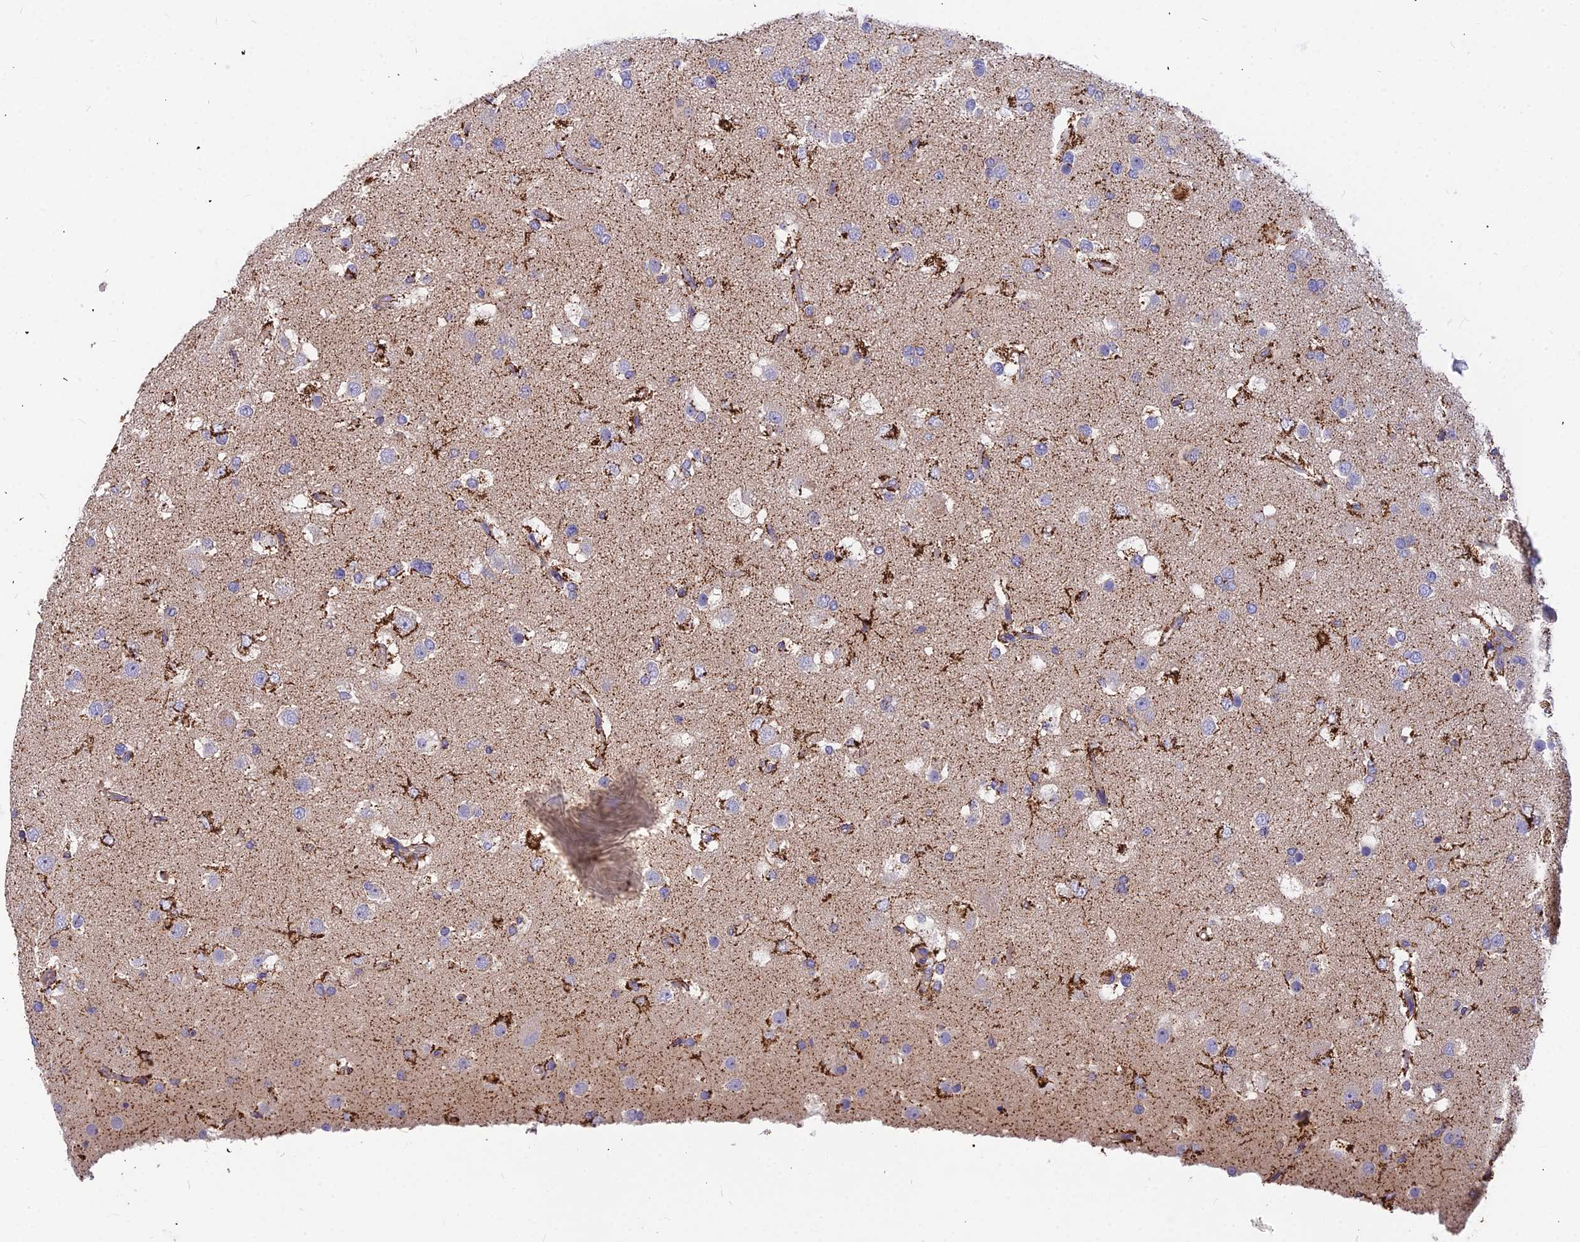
{"staining": {"intensity": "weak", "quantity": "<25%", "location": "cytoplasmic/membranous"}, "tissue": "glioma", "cell_type": "Tumor cells", "image_type": "cancer", "snomed": [{"axis": "morphology", "description": "Glioma, malignant, High grade"}, {"axis": "topography", "description": "Brain"}], "caption": "Tumor cells are negative for protein expression in human malignant glioma (high-grade).", "gene": "ASPHD1", "patient": {"sex": "male", "age": 53}}